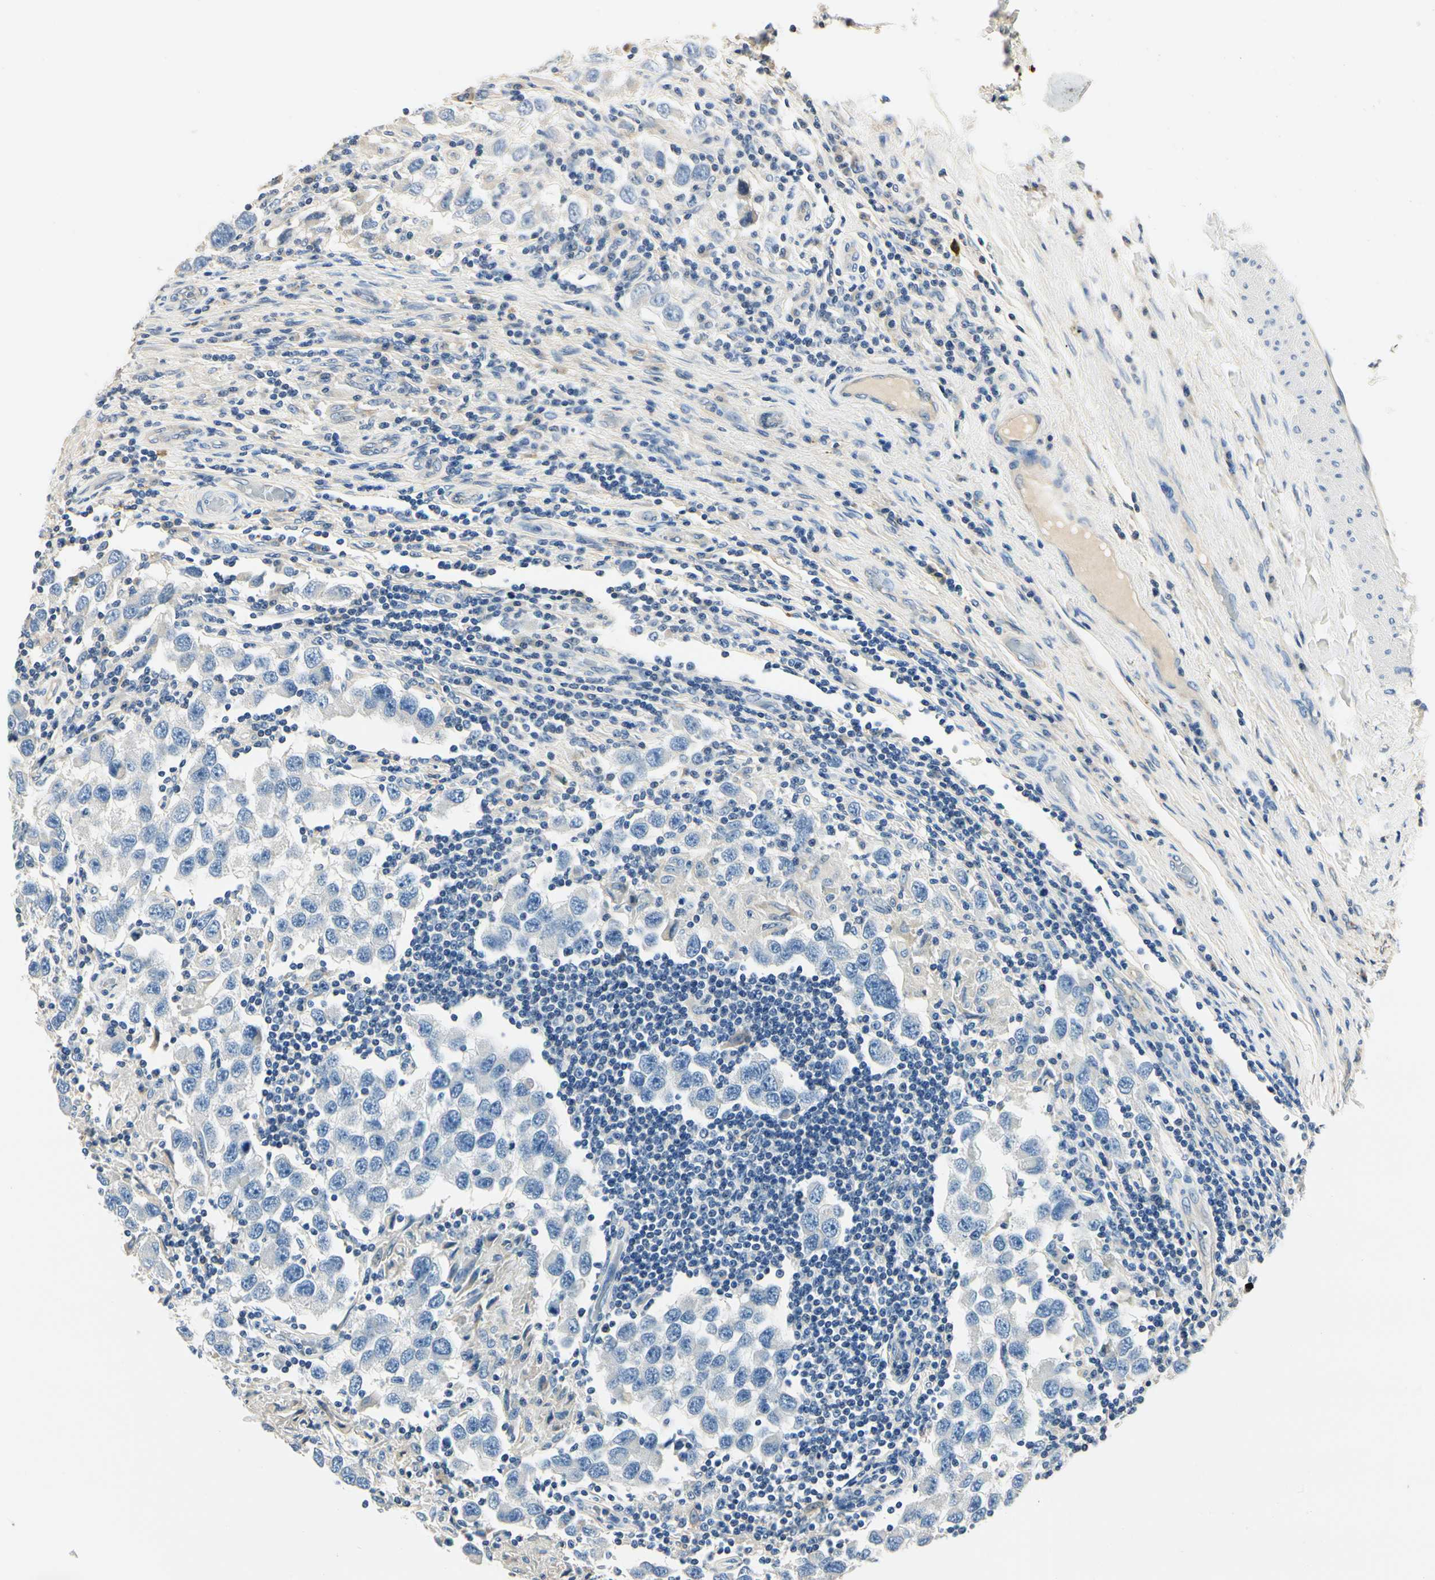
{"staining": {"intensity": "negative", "quantity": "none", "location": "none"}, "tissue": "testis cancer", "cell_type": "Tumor cells", "image_type": "cancer", "snomed": [{"axis": "morphology", "description": "Carcinoma, Embryonal, NOS"}, {"axis": "topography", "description": "Testis"}], "caption": "A photomicrograph of embryonal carcinoma (testis) stained for a protein shows no brown staining in tumor cells. (Brightfield microscopy of DAB immunohistochemistry (IHC) at high magnification).", "gene": "TGFBR3", "patient": {"sex": "male", "age": 21}}